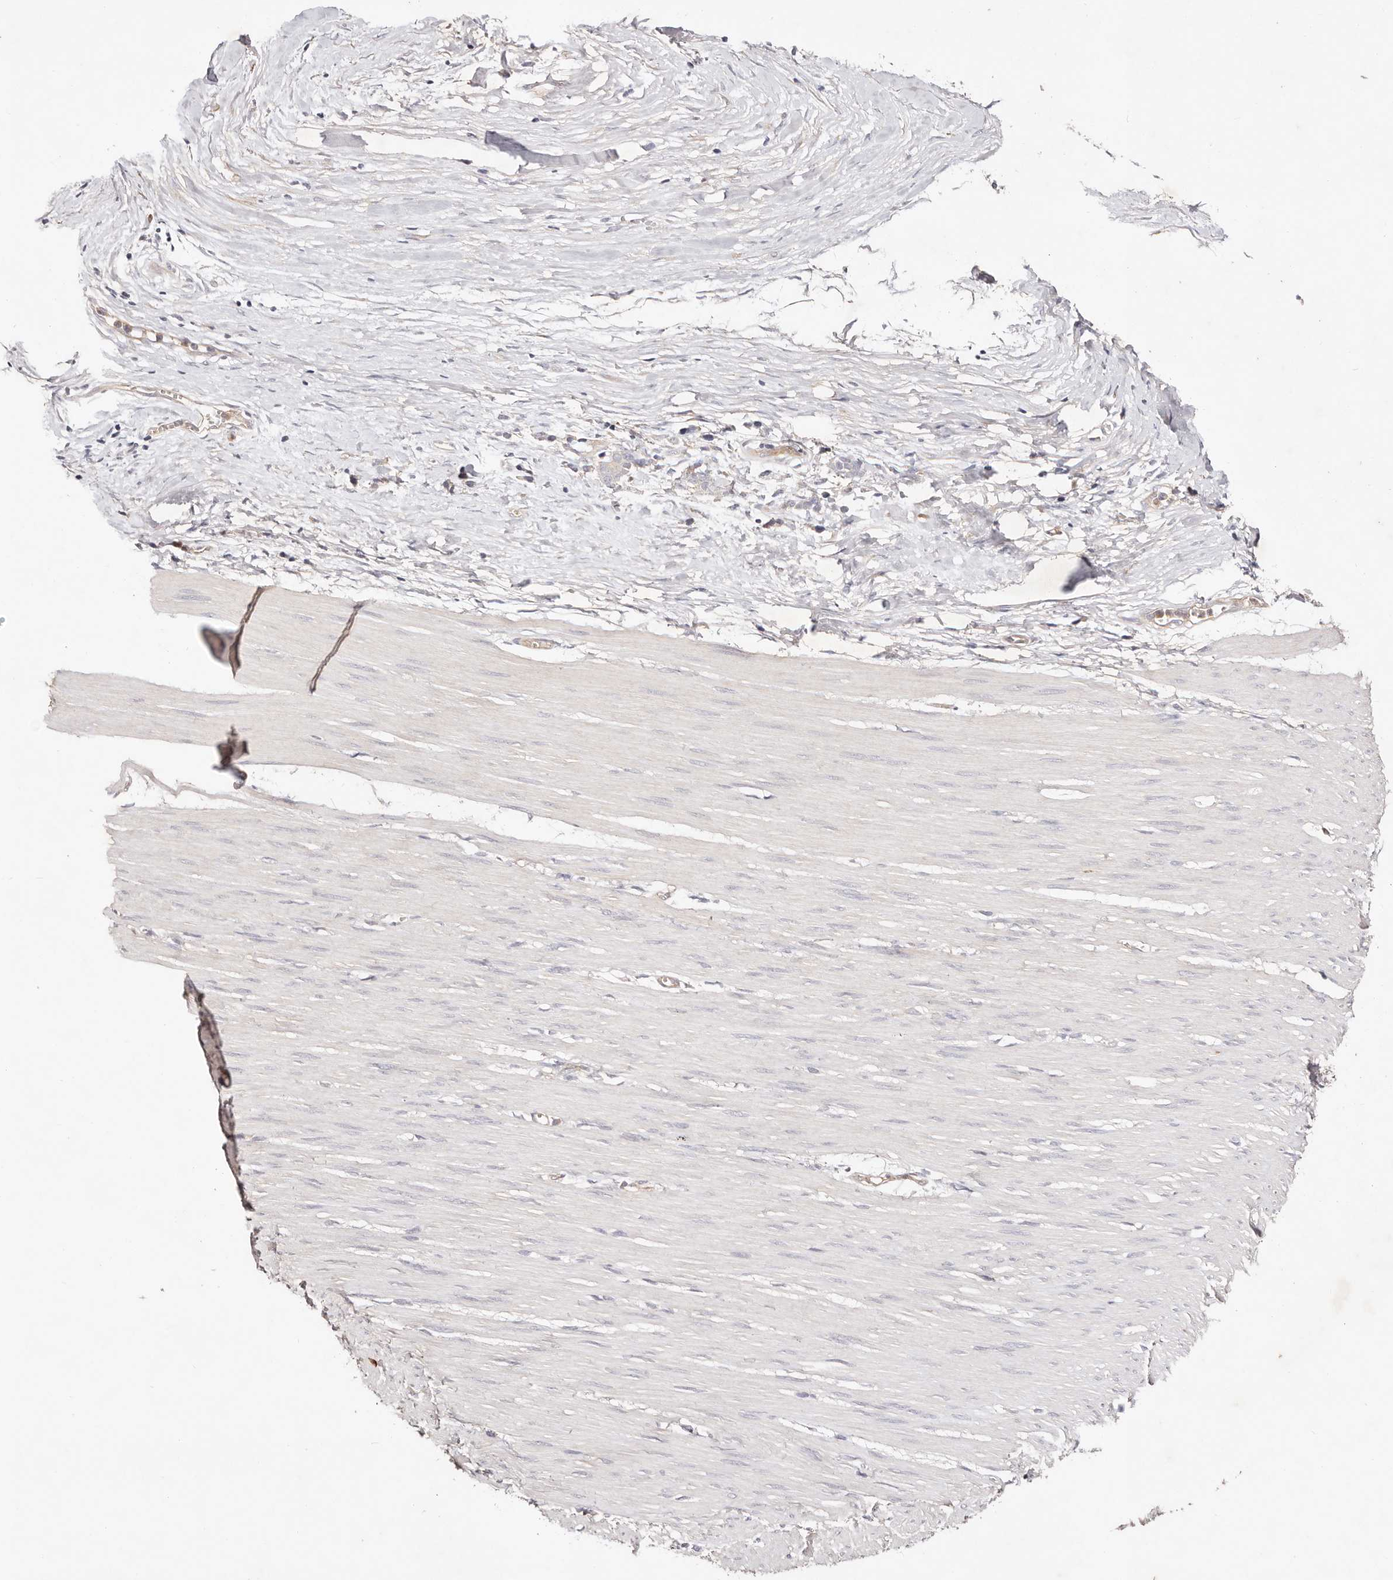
{"staining": {"intensity": "negative", "quantity": "none", "location": "none"}, "tissue": "smooth muscle", "cell_type": "Smooth muscle cells", "image_type": "normal", "snomed": [{"axis": "morphology", "description": "Normal tissue, NOS"}, {"axis": "morphology", "description": "Adenocarcinoma, NOS"}, {"axis": "topography", "description": "Colon"}, {"axis": "topography", "description": "Peripheral nerve tissue"}], "caption": "The micrograph shows no staining of smooth muscle cells in benign smooth muscle. (DAB IHC, high magnification).", "gene": "SLC35B2", "patient": {"sex": "male", "age": 14}}